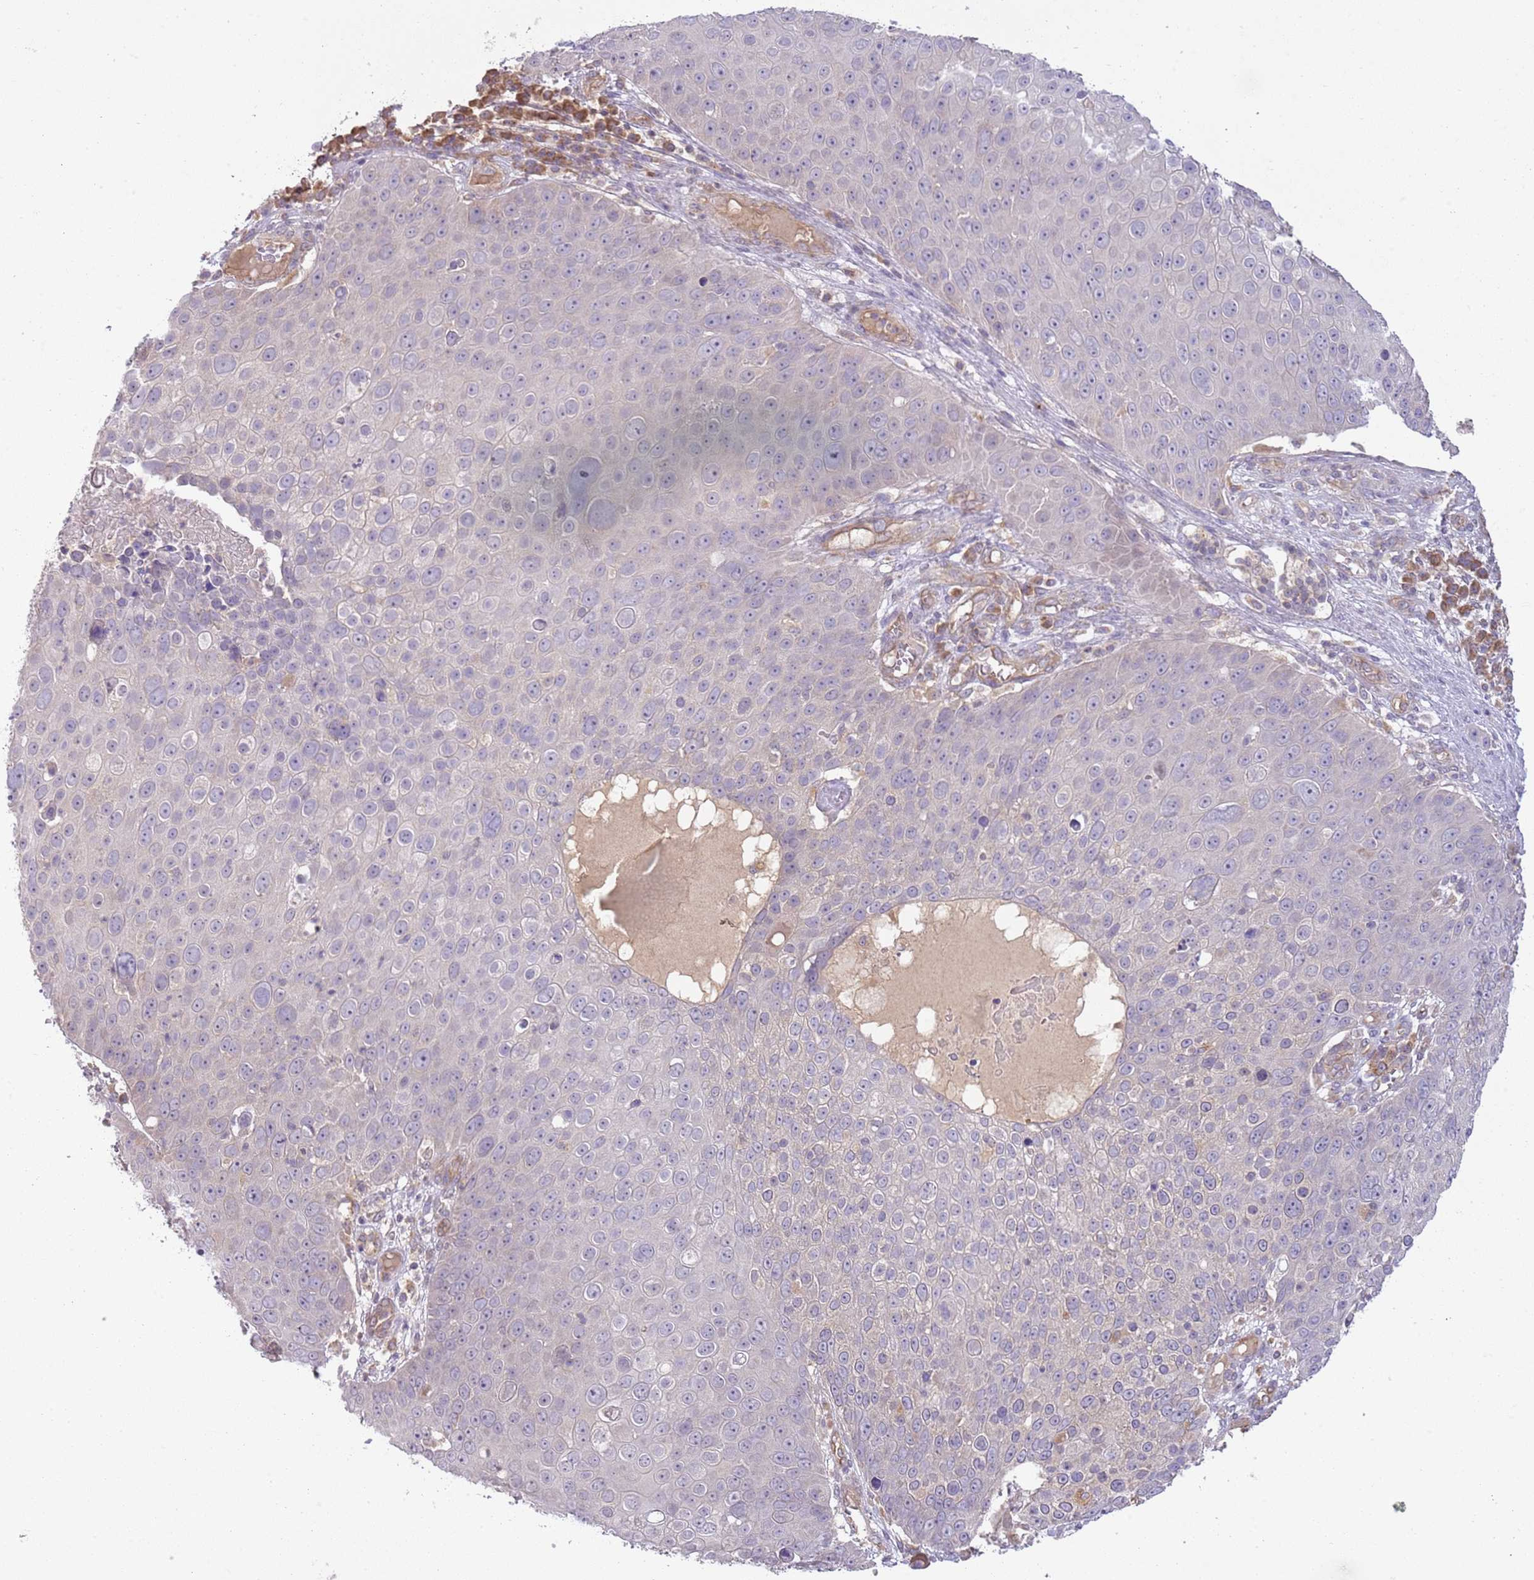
{"staining": {"intensity": "negative", "quantity": "none", "location": "none"}, "tissue": "skin cancer", "cell_type": "Tumor cells", "image_type": "cancer", "snomed": [{"axis": "morphology", "description": "Squamous cell carcinoma, NOS"}, {"axis": "topography", "description": "Skin"}], "caption": "This is a micrograph of immunohistochemistry staining of skin squamous cell carcinoma, which shows no positivity in tumor cells.", "gene": "SKOR2", "patient": {"sex": "male", "age": 71}}